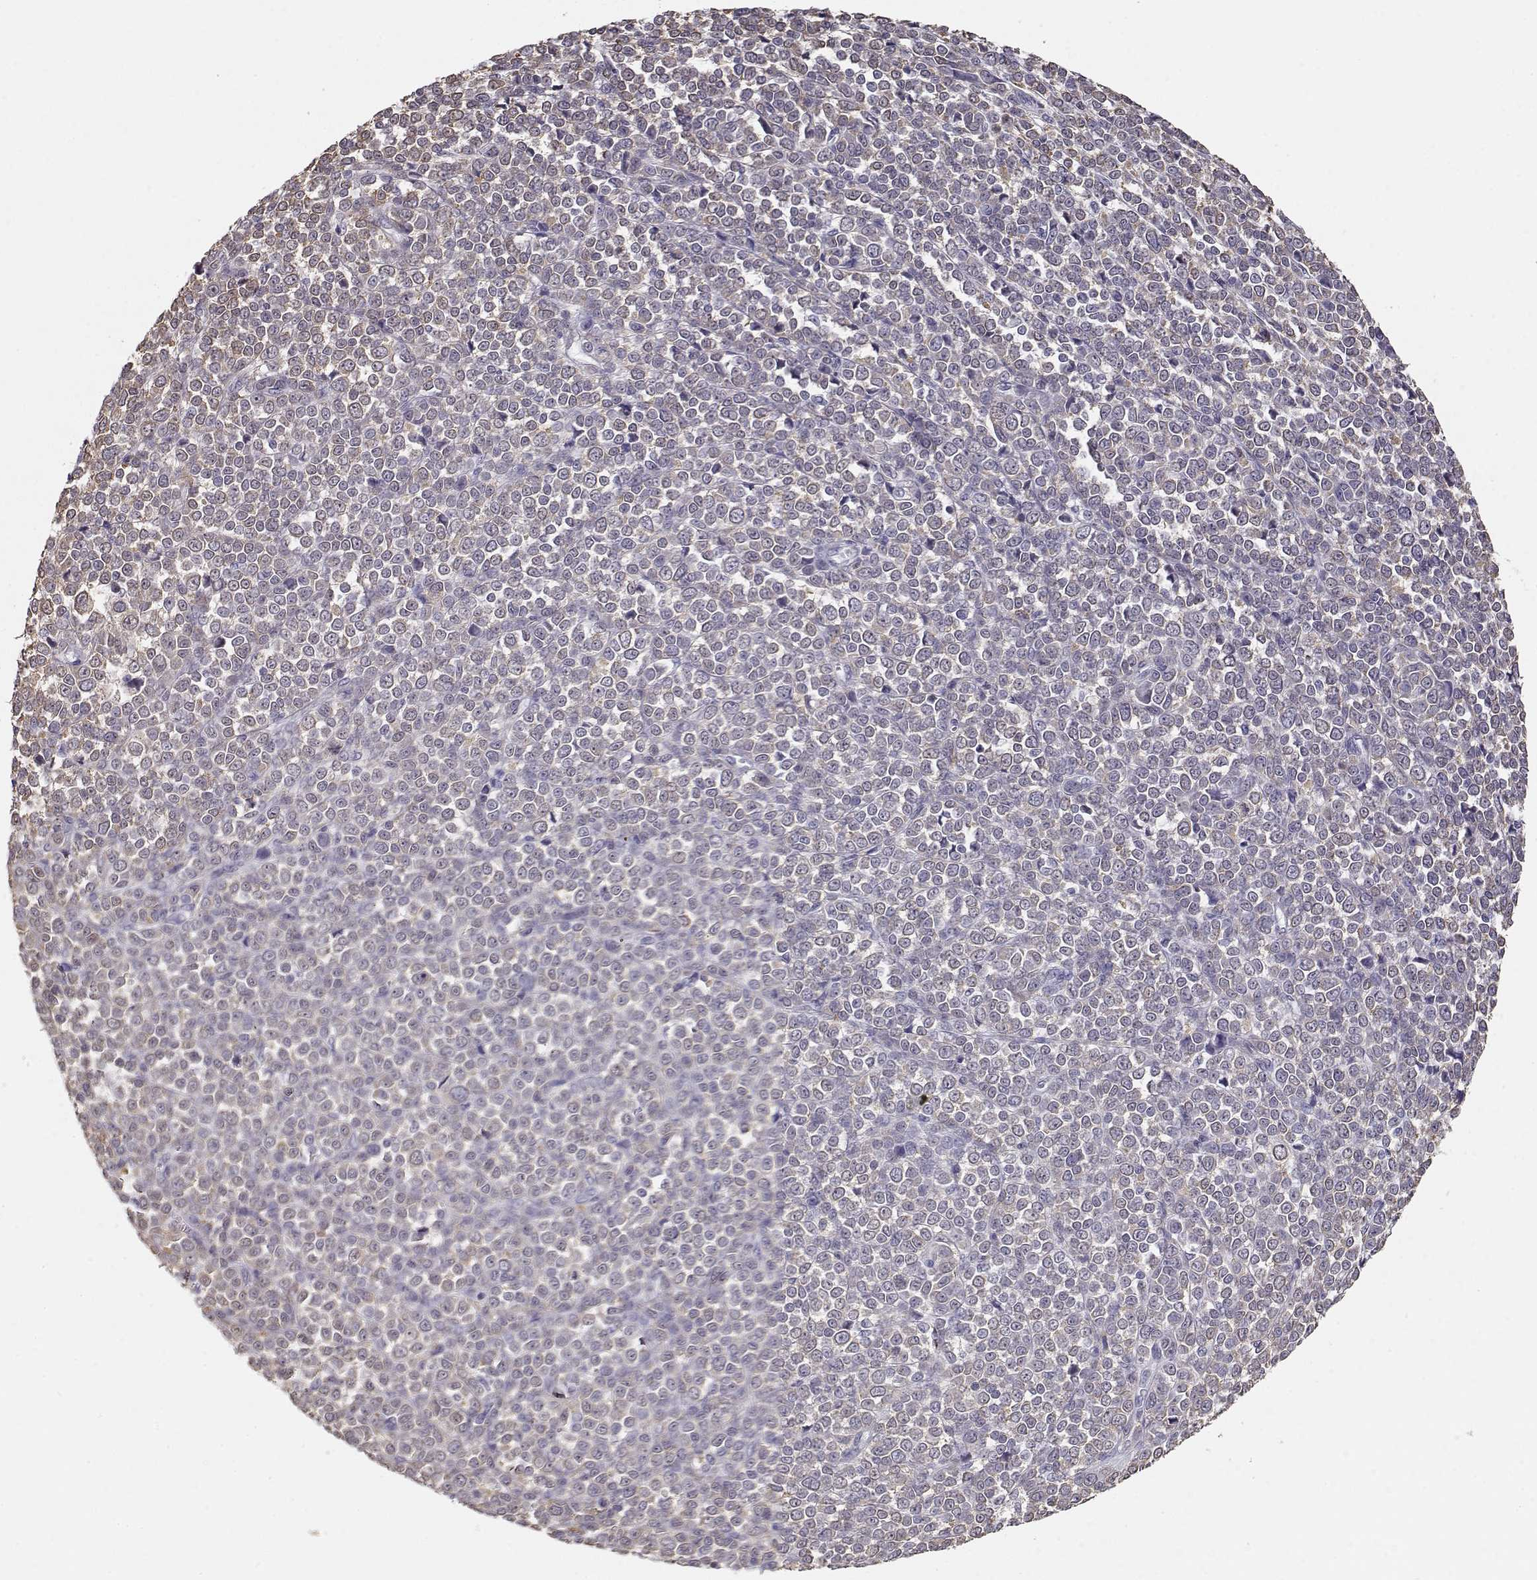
{"staining": {"intensity": "weak", "quantity": "<25%", "location": "cytoplasmic/membranous"}, "tissue": "melanoma", "cell_type": "Tumor cells", "image_type": "cancer", "snomed": [{"axis": "morphology", "description": "Malignant melanoma, NOS"}, {"axis": "topography", "description": "Skin"}], "caption": "Tumor cells show no significant staining in melanoma.", "gene": "MAGEC1", "patient": {"sex": "female", "age": 95}}